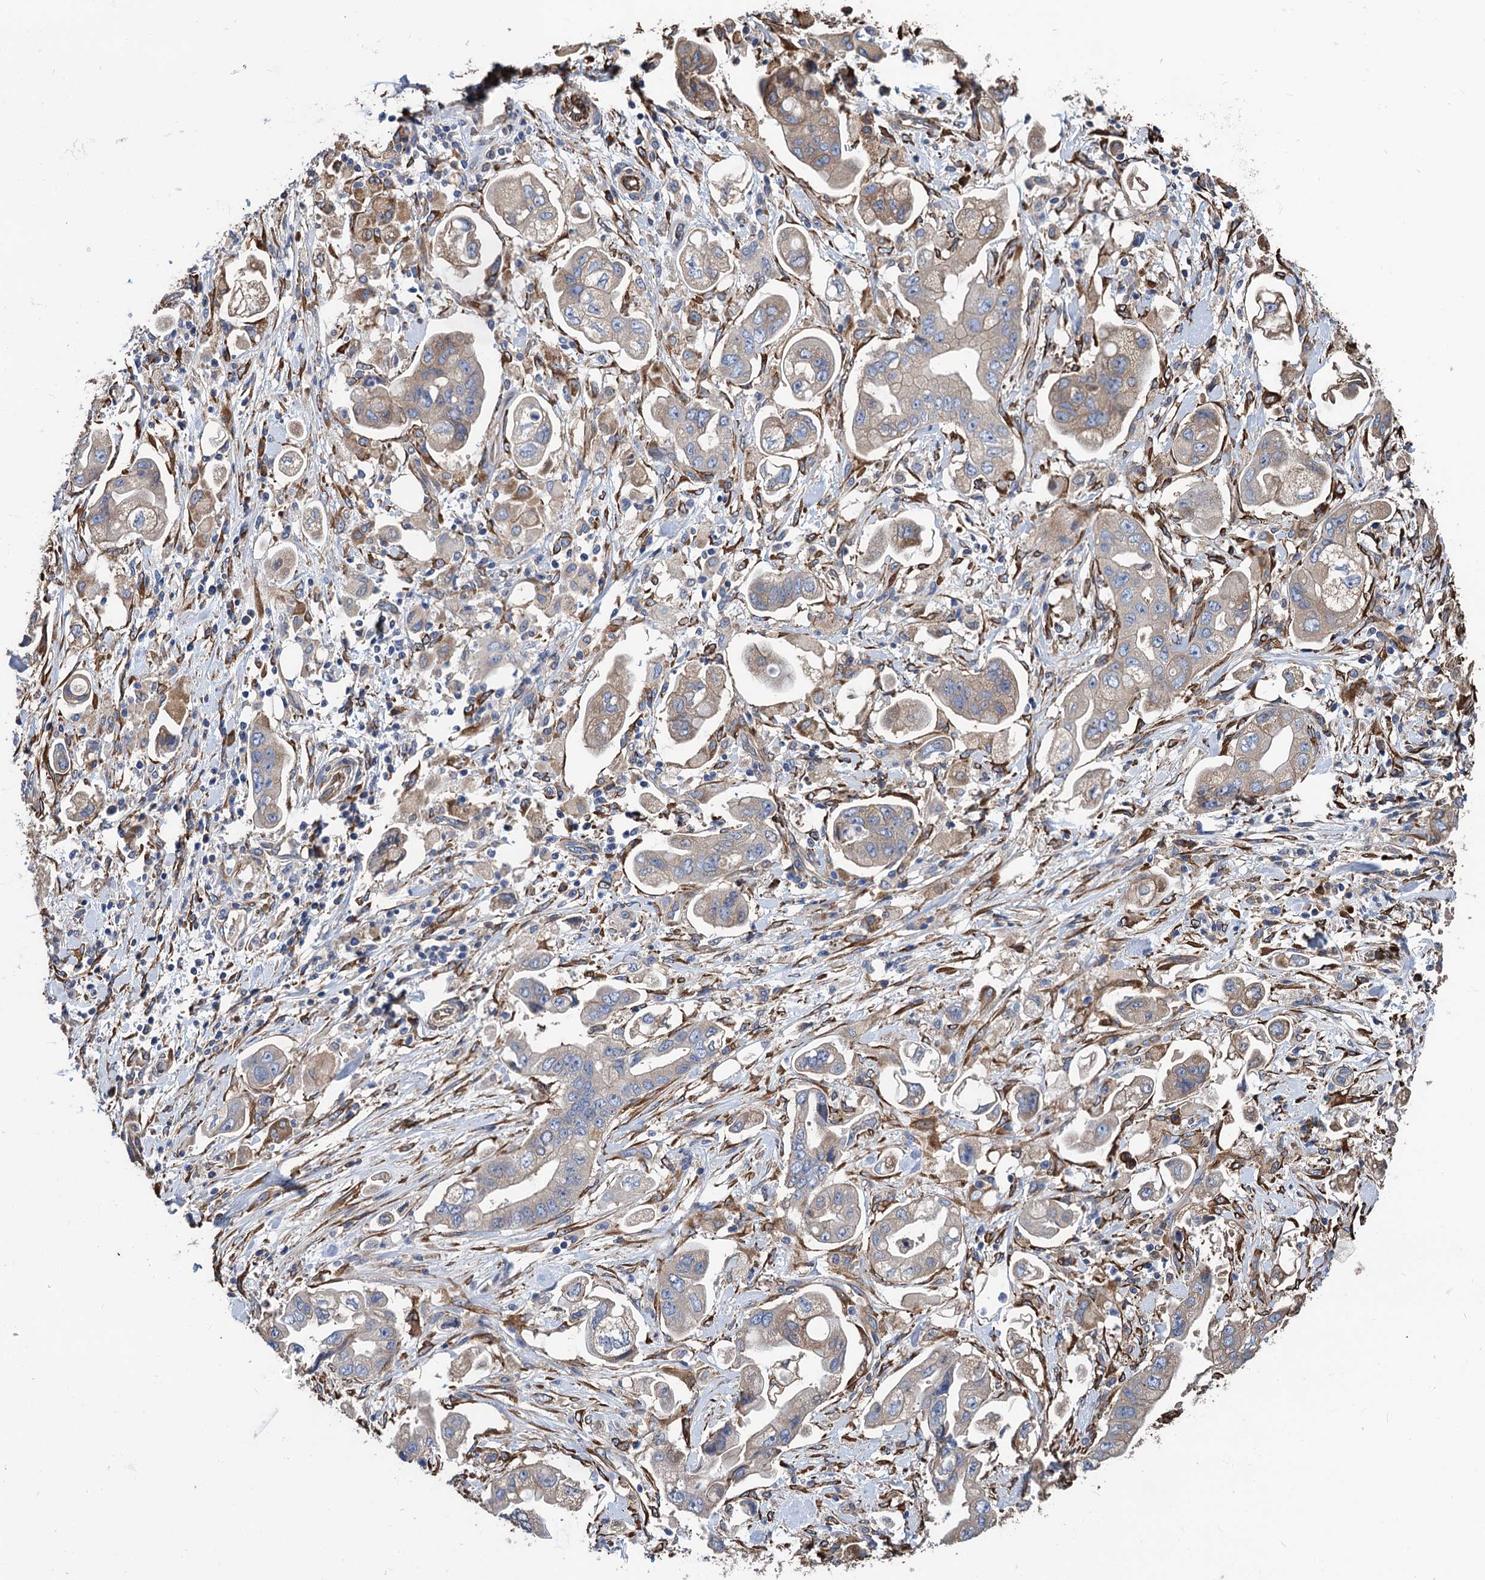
{"staining": {"intensity": "weak", "quantity": "<25%", "location": "cytoplasmic/membranous"}, "tissue": "stomach cancer", "cell_type": "Tumor cells", "image_type": "cancer", "snomed": [{"axis": "morphology", "description": "Adenocarcinoma, NOS"}, {"axis": "topography", "description": "Stomach"}], "caption": "This is an IHC photomicrograph of adenocarcinoma (stomach). There is no expression in tumor cells.", "gene": "CNNM1", "patient": {"sex": "male", "age": 62}}